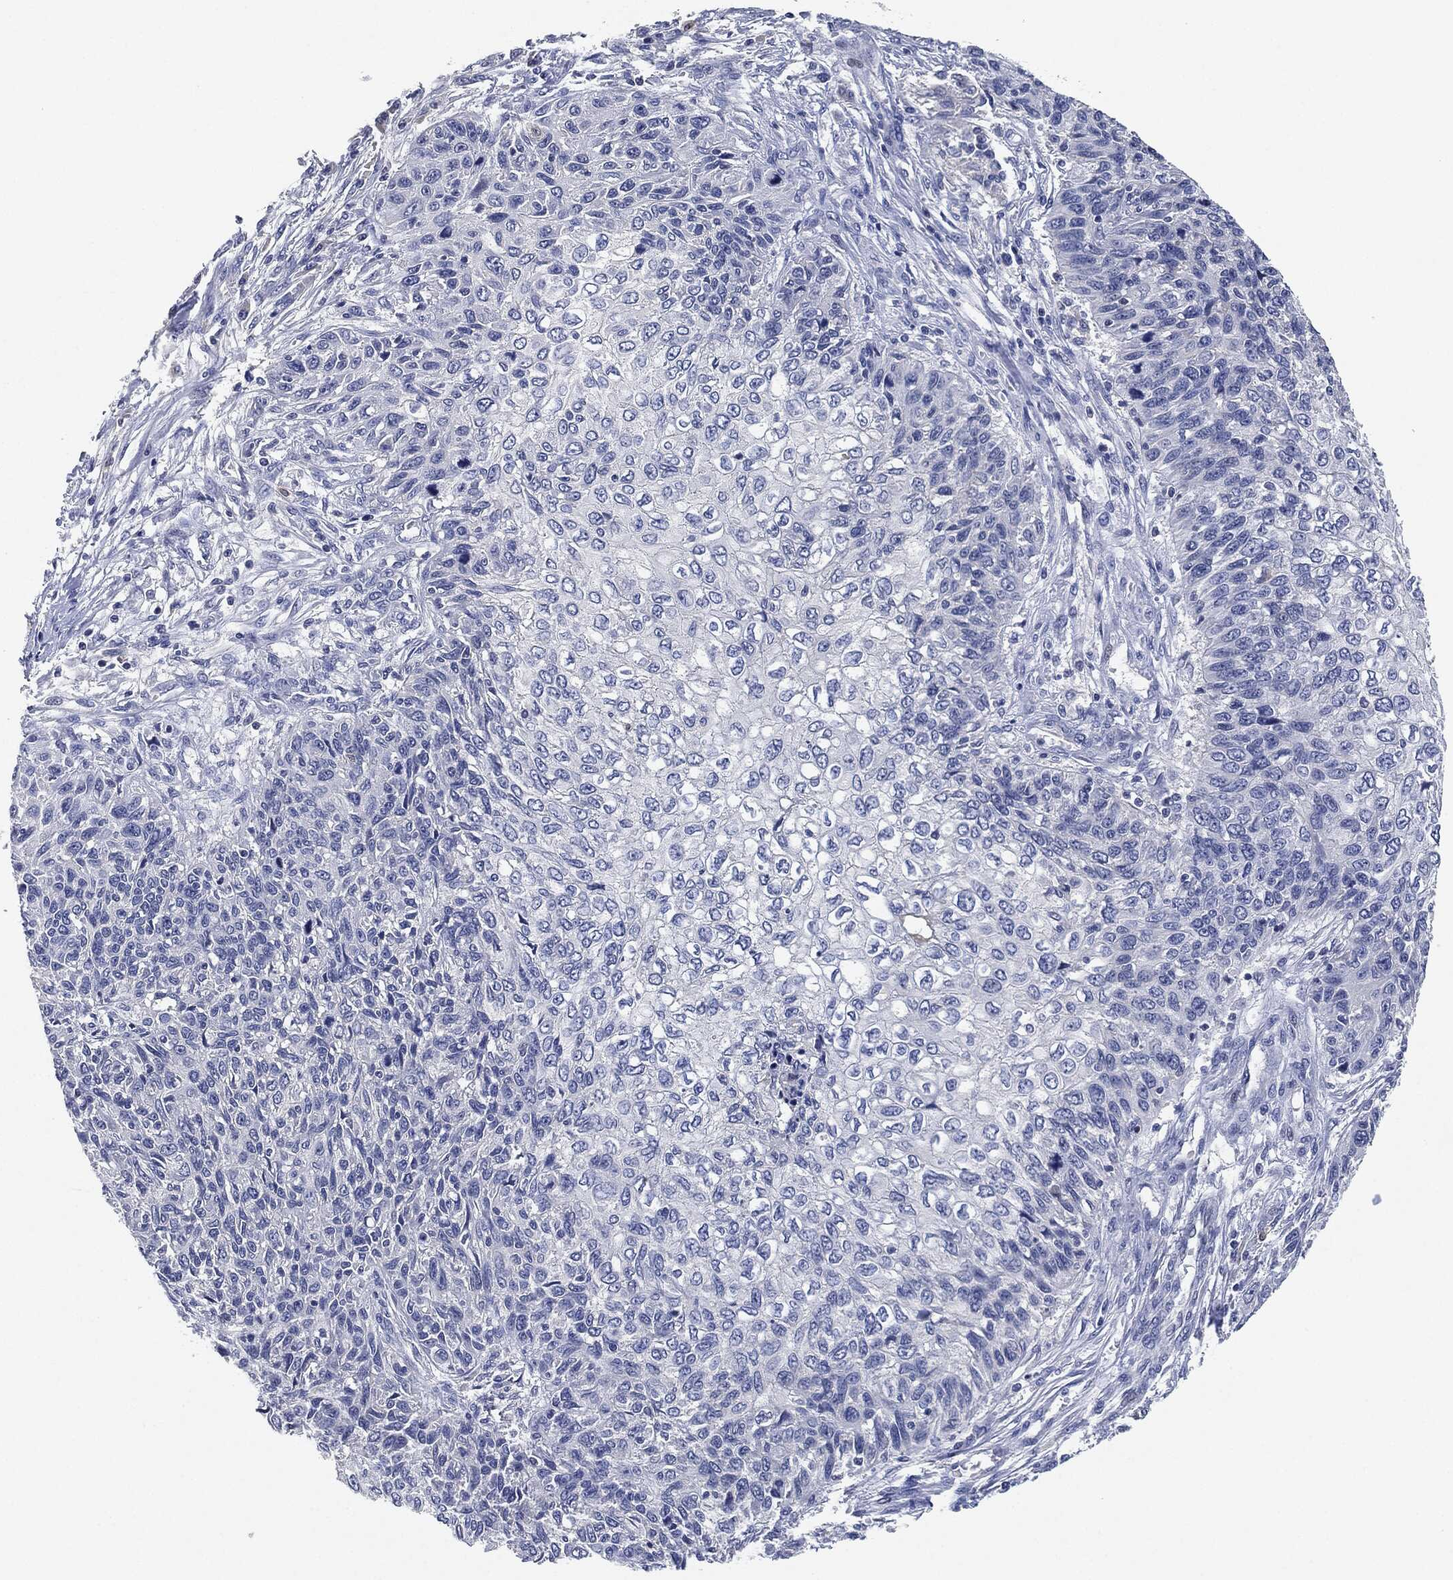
{"staining": {"intensity": "negative", "quantity": "none", "location": "none"}, "tissue": "skin cancer", "cell_type": "Tumor cells", "image_type": "cancer", "snomed": [{"axis": "morphology", "description": "Squamous cell carcinoma, NOS"}, {"axis": "topography", "description": "Skin"}], "caption": "A high-resolution image shows immunohistochemistry staining of squamous cell carcinoma (skin), which shows no significant expression in tumor cells.", "gene": "NTRK1", "patient": {"sex": "male", "age": 92}}